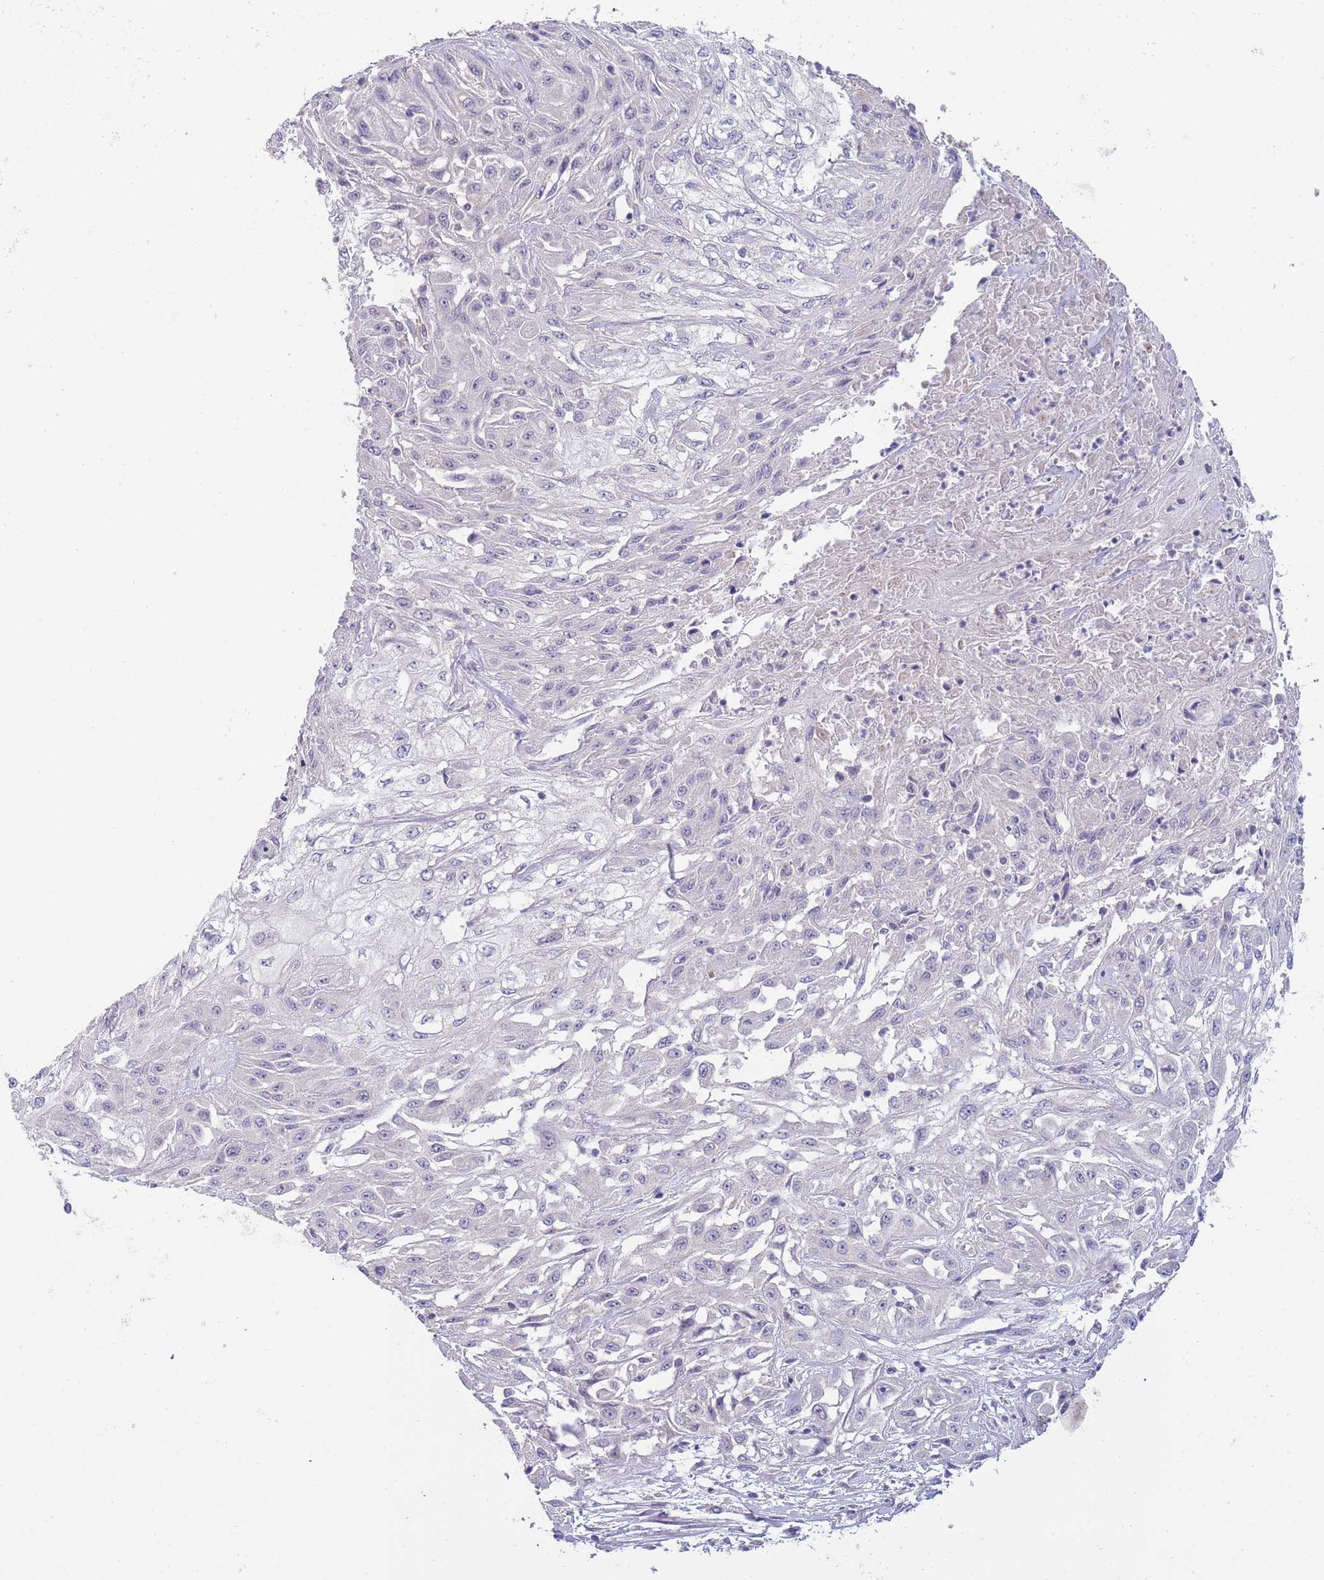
{"staining": {"intensity": "negative", "quantity": "none", "location": "none"}, "tissue": "skin cancer", "cell_type": "Tumor cells", "image_type": "cancer", "snomed": [{"axis": "morphology", "description": "Squamous cell carcinoma, NOS"}, {"axis": "morphology", "description": "Squamous cell carcinoma, metastatic, NOS"}, {"axis": "topography", "description": "Skin"}, {"axis": "topography", "description": "Lymph node"}], "caption": "Skin metastatic squamous cell carcinoma was stained to show a protein in brown. There is no significant staining in tumor cells. Brightfield microscopy of immunohistochemistry (IHC) stained with DAB (brown) and hematoxylin (blue), captured at high magnification.", "gene": "PIMREG", "patient": {"sex": "male", "age": 75}}